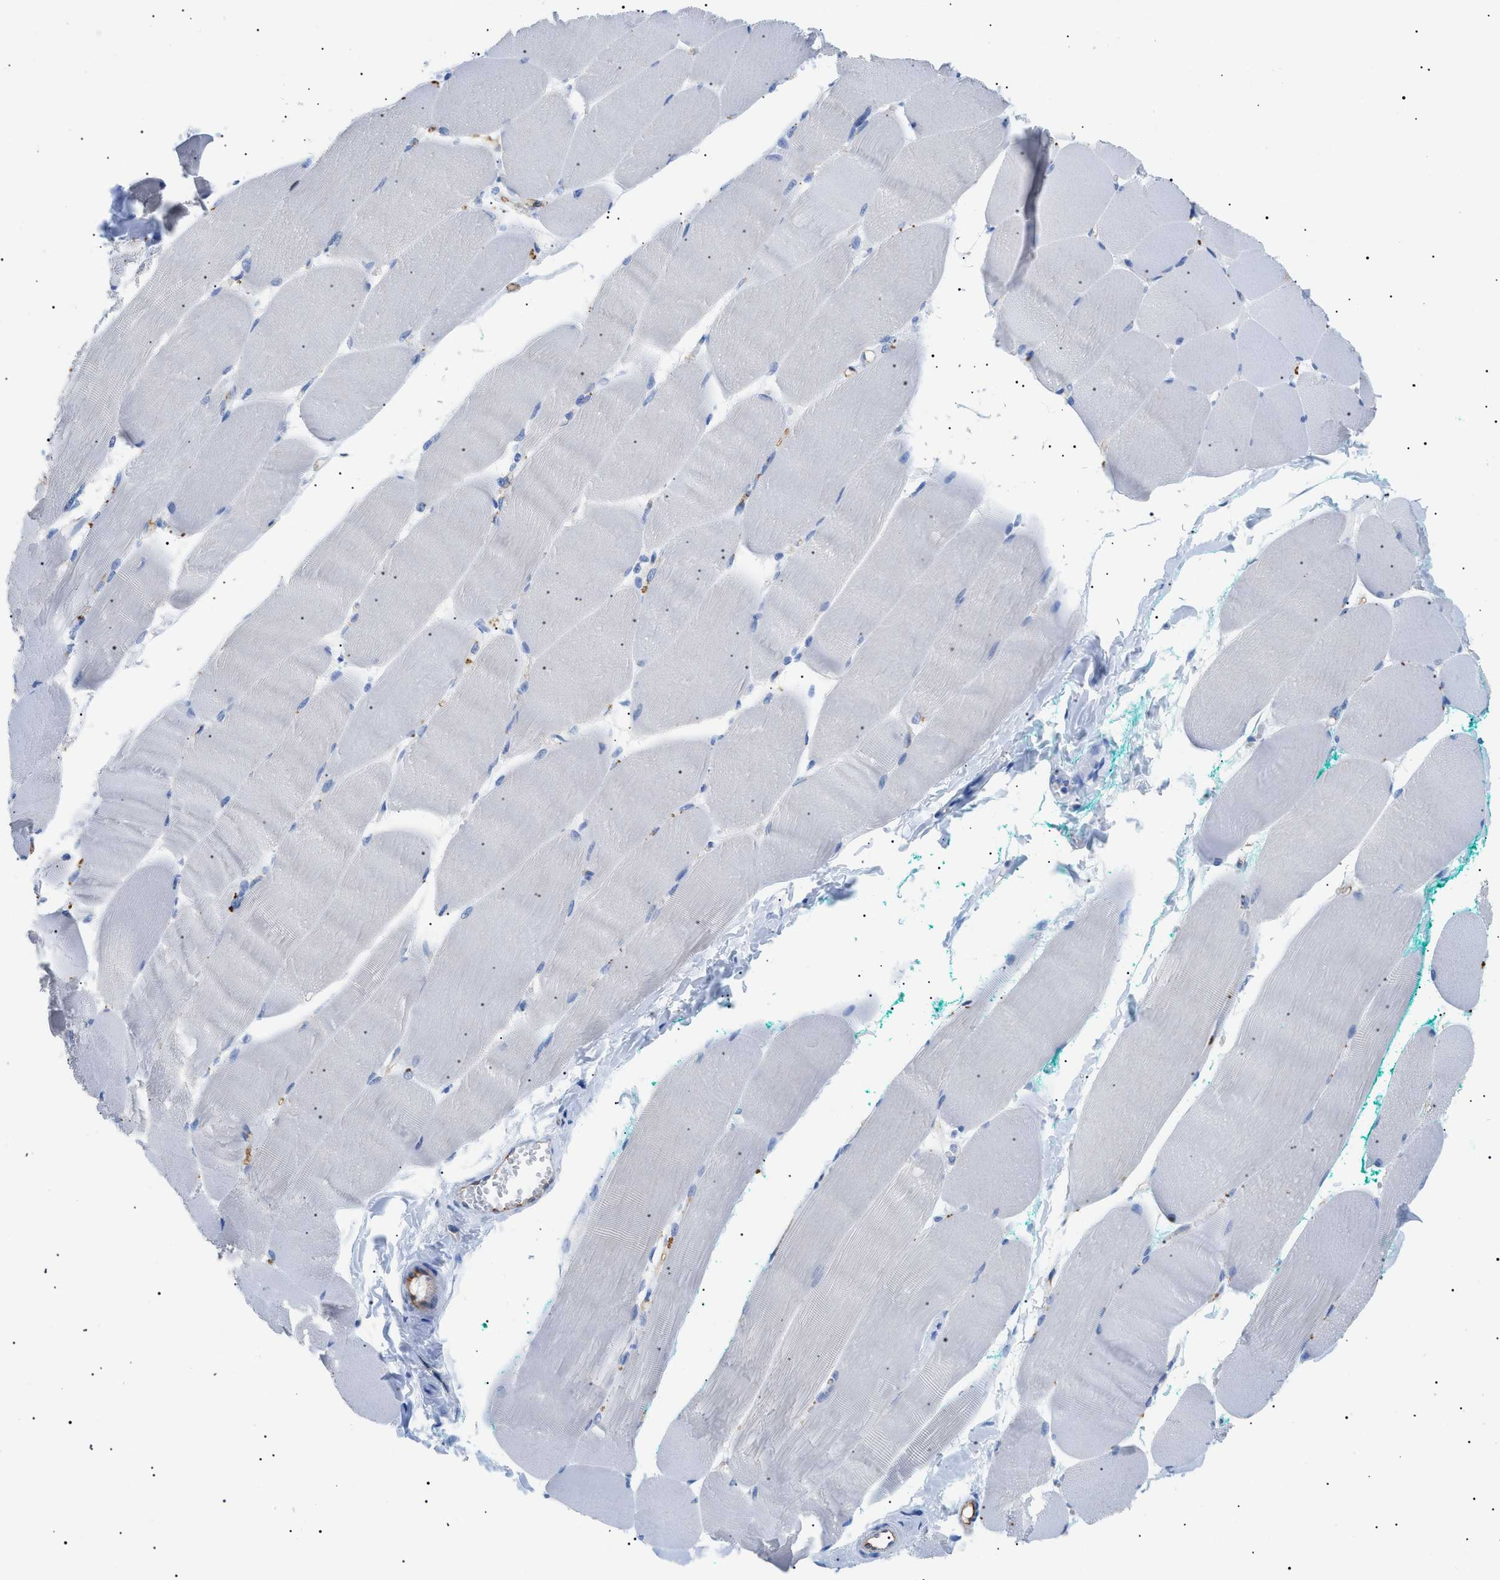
{"staining": {"intensity": "negative", "quantity": "none", "location": "none"}, "tissue": "skeletal muscle", "cell_type": "Myocytes", "image_type": "normal", "snomed": [{"axis": "morphology", "description": "Normal tissue, NOS"}, {"axis": "morphology", "description": "Squamous cell carcinoma, NOS"}, {"axis": "topography", "description": "Skeletal muscle"}], "caption": "Immunohistochemistry (IHC) of benign skeletal muscle displays no staining in myocytes.", "gene": "PODXL", "patient": {"sex": "male", "age": 51}}